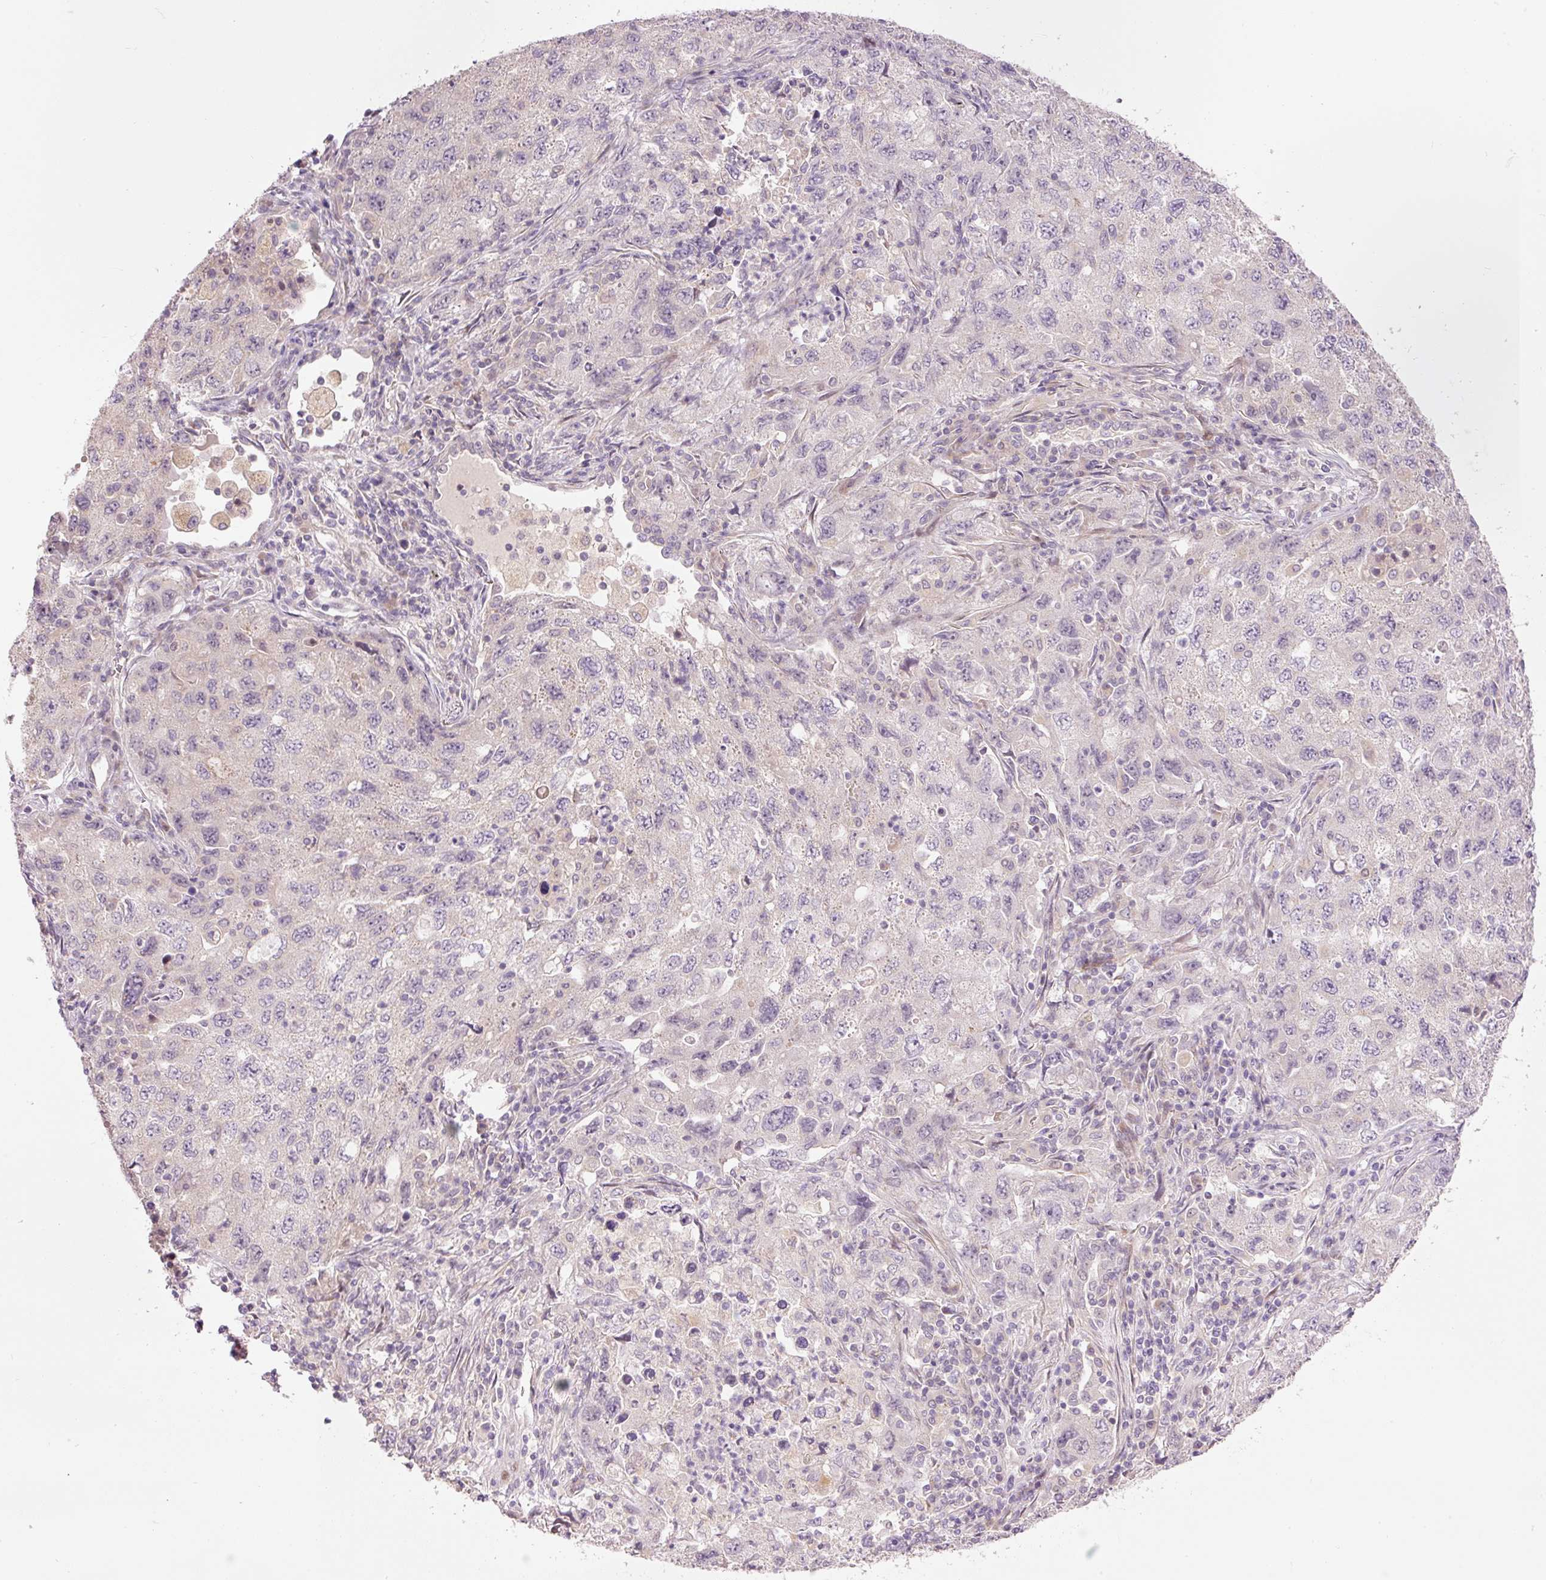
{"staining": {"intensity": "negative", "quantity": "none", "location": "none"}, "tissue": "lung cancer", "cell_type": "Tumor cells", "image_type": "cancer", "snomed": [{"axis": "morphology", "description": "Adenocarcinoma, NOS"}, {"axis": "topography", "description": "Lung"}], "caption": "DAB (3,3'-diaminobenzidine) immunohistochemical staining of adenocarcinoma (lung) exhibits no significant positivity in tumor cells. (DAB immunohistochemistry, high magnification).", "gene": "SLC29A3", "patient": {"sex": "female", "age": 57}}